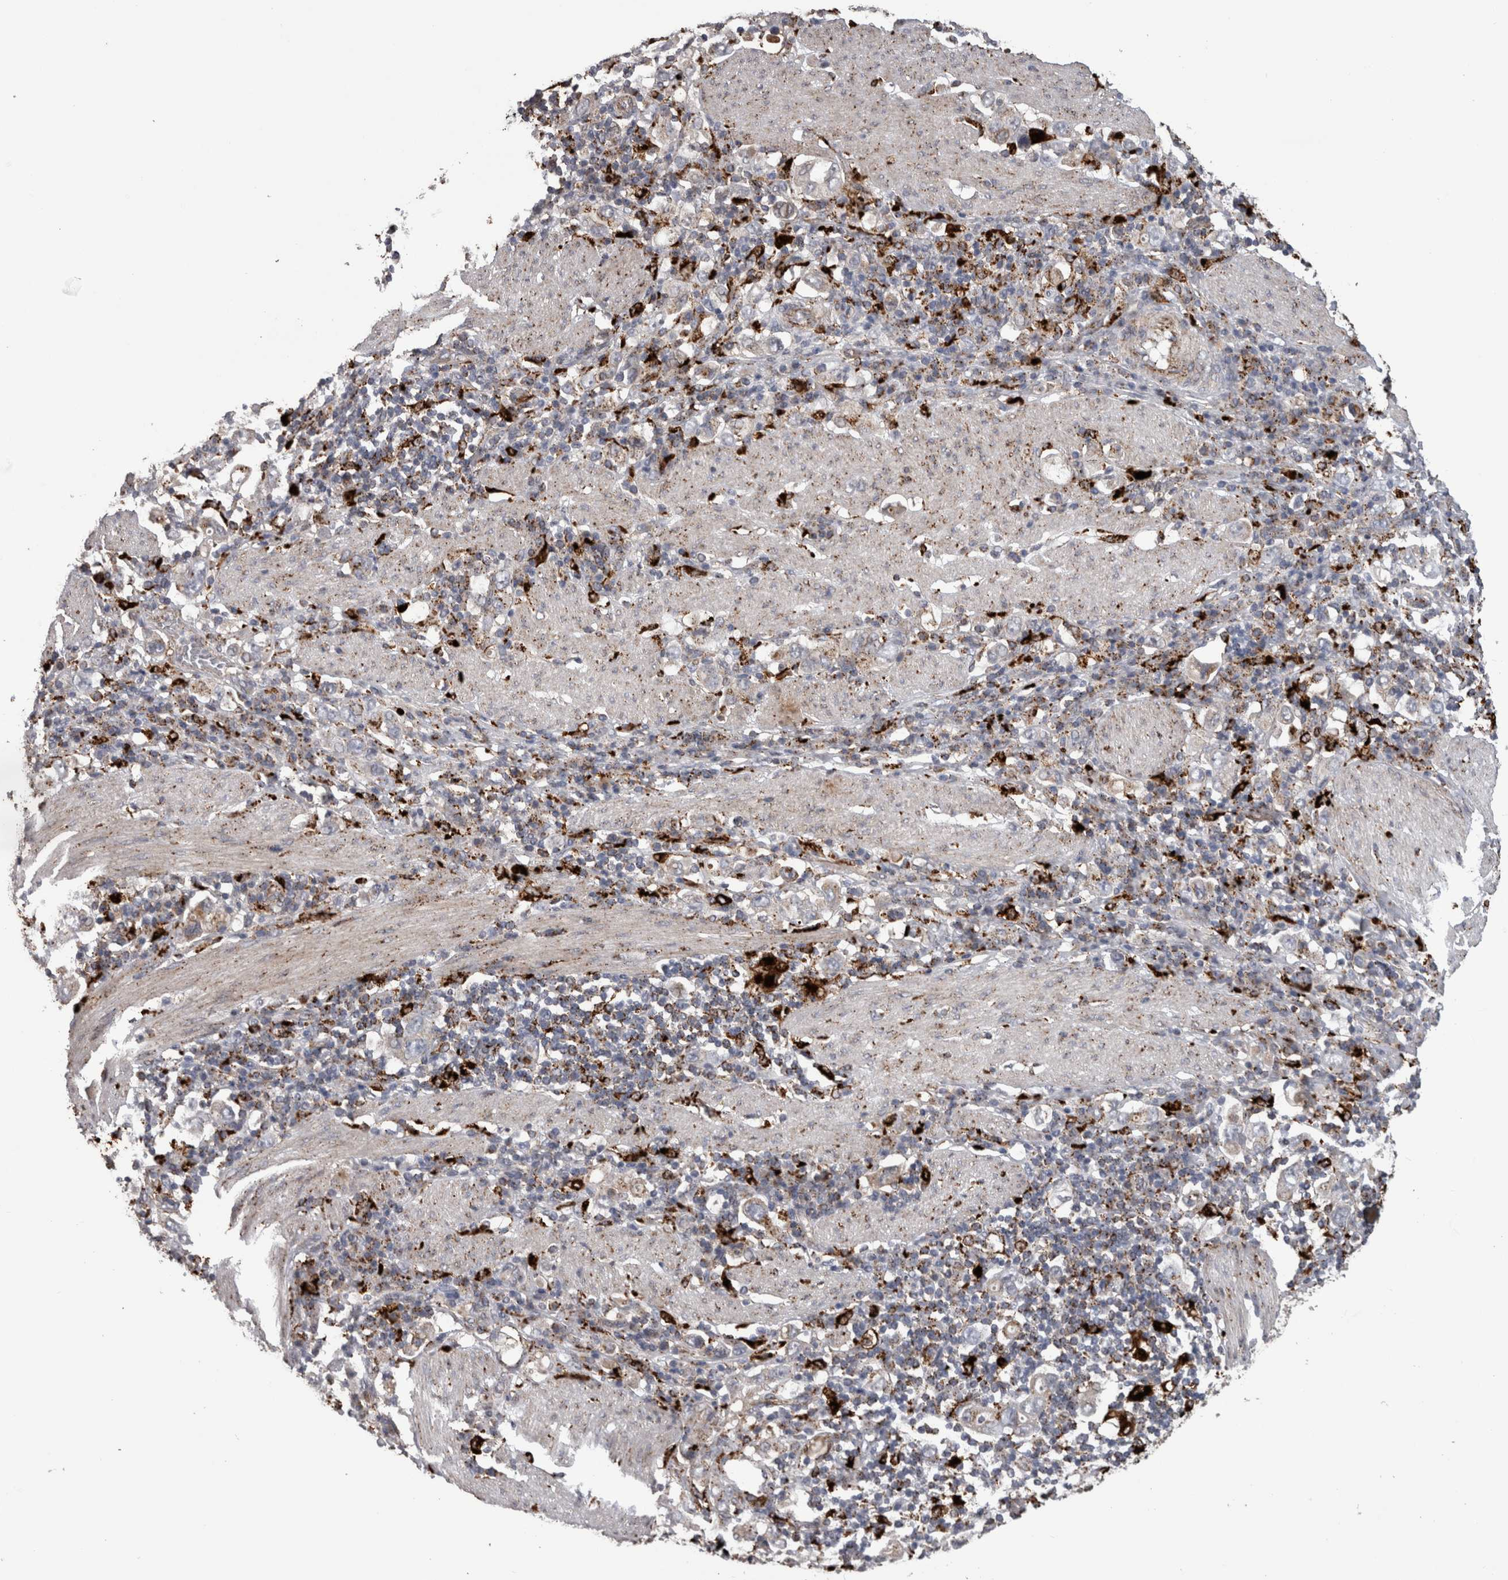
{"staining": {"intensity": "negative", "quantity": "none", "location": "none"}, "tissue": "stomach cancer", "cell_type": "Tumor cells", "image_type": "cancer", "snomed": [{"axis": "morphology", "description": "Adenocarcinoma, NOS"}, {"axis": "topography", "description": "Stomach, upper"}], "caption": "IHC micrograph of neoplastic tissue: human stomach cancer (adenocarcinoma) stained with DAB reveals no significant protein expression in tumor cells.", "gene": "CTSZ", "patient": {"sex": "male", "age": 62}}